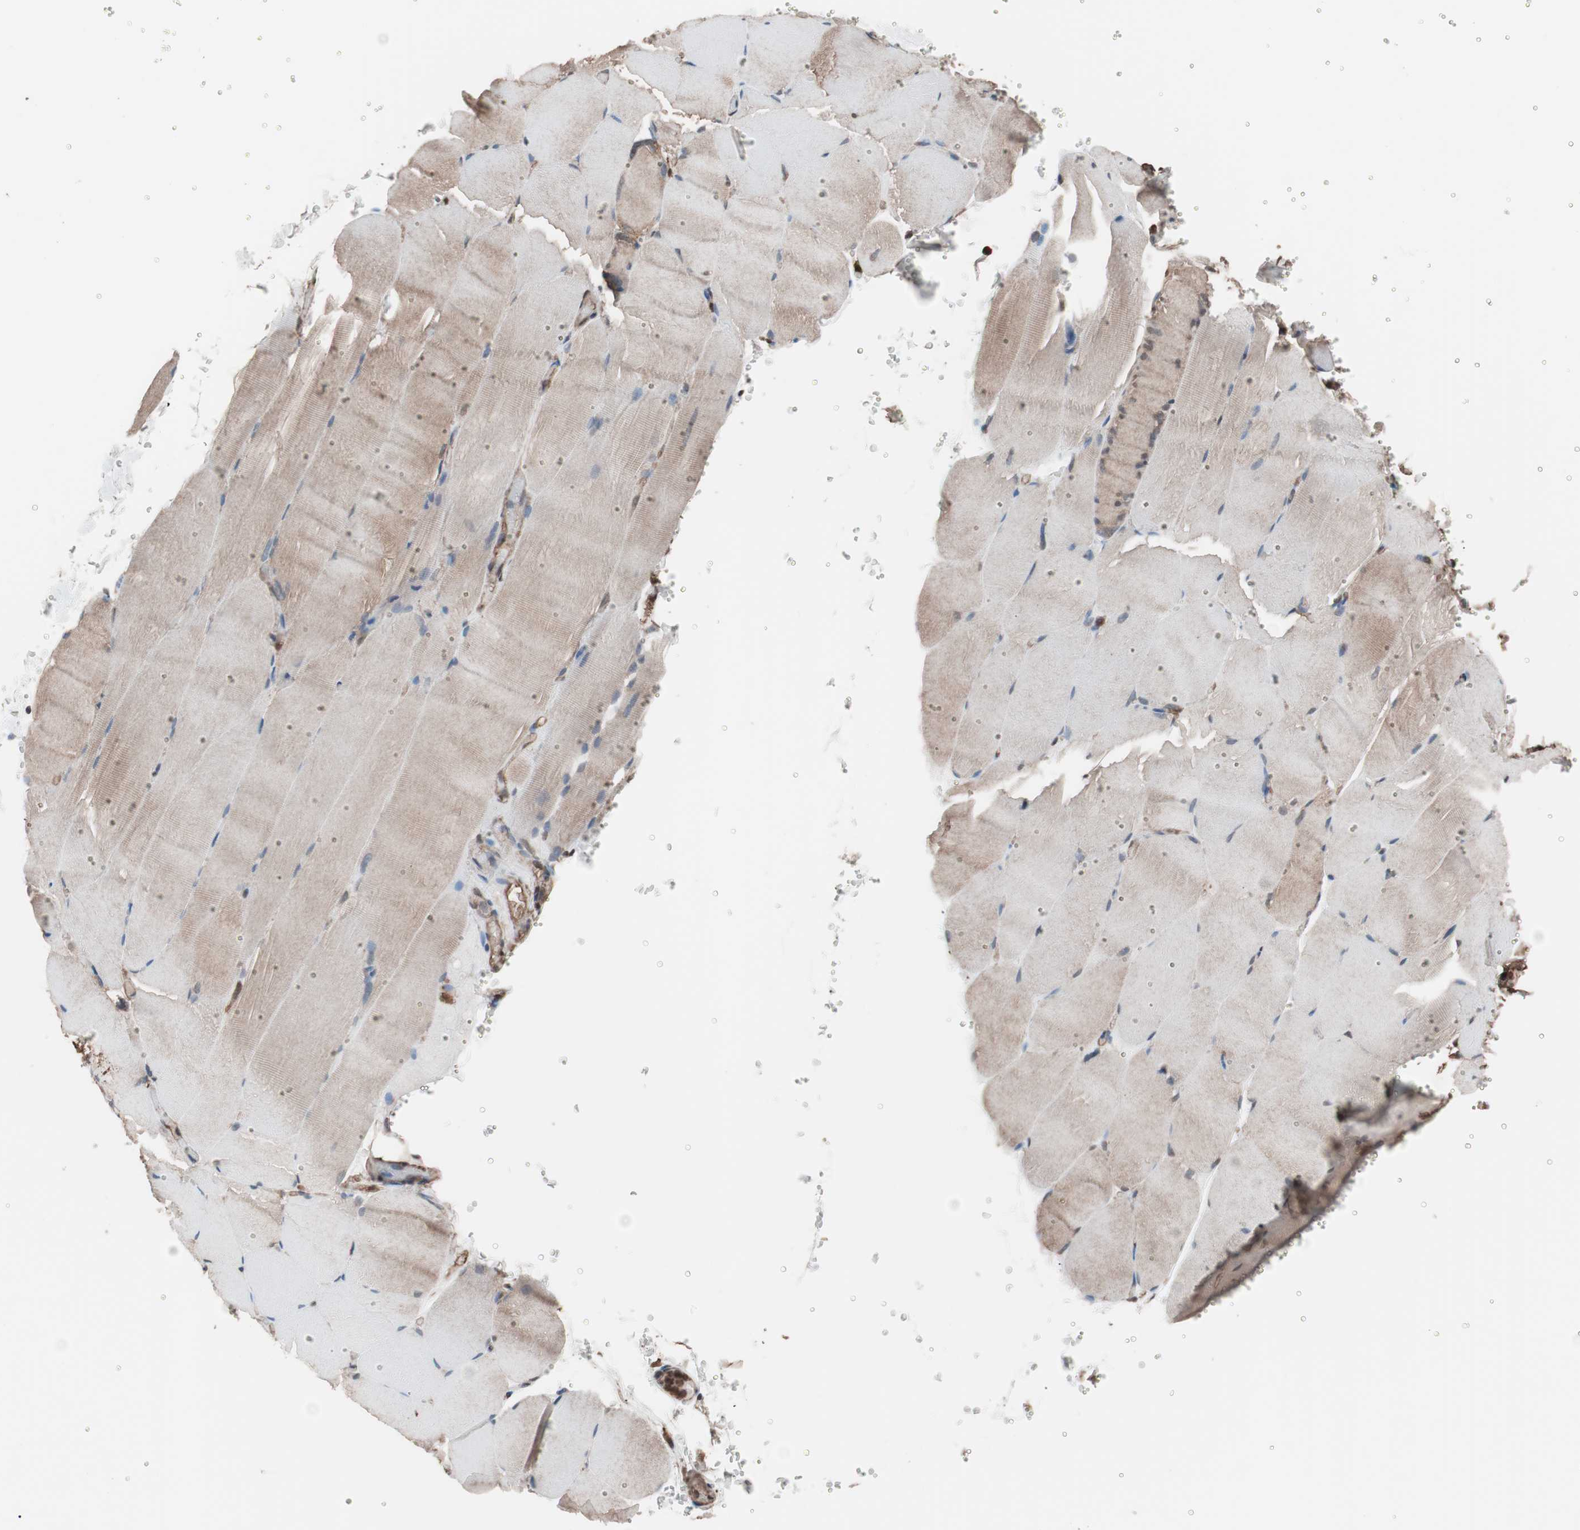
{"staining": {"intensity": "moderate", "quantity": ">75%", "location": "cytoplasmic/membranous"}, "tissue": "skeletal muscle", "cell_type": "Myocytes", "image_type": "normal", "snomed": [{"axis": "morphology", "description": "Normal tissue, NOS"}, {"axis": "topography", "description": "Skeletal muscle"}, {"axis": "topography", "description": "Parathyroid gland"}], "caption": "Immunohistochemical staining of unremarkable human skeletal muscle displays moderate cytoplasmic/membranous protein expression in about >75% of myocytes.", "gene": "CALM2", "patient": {"sex": "female", "age": 37}}